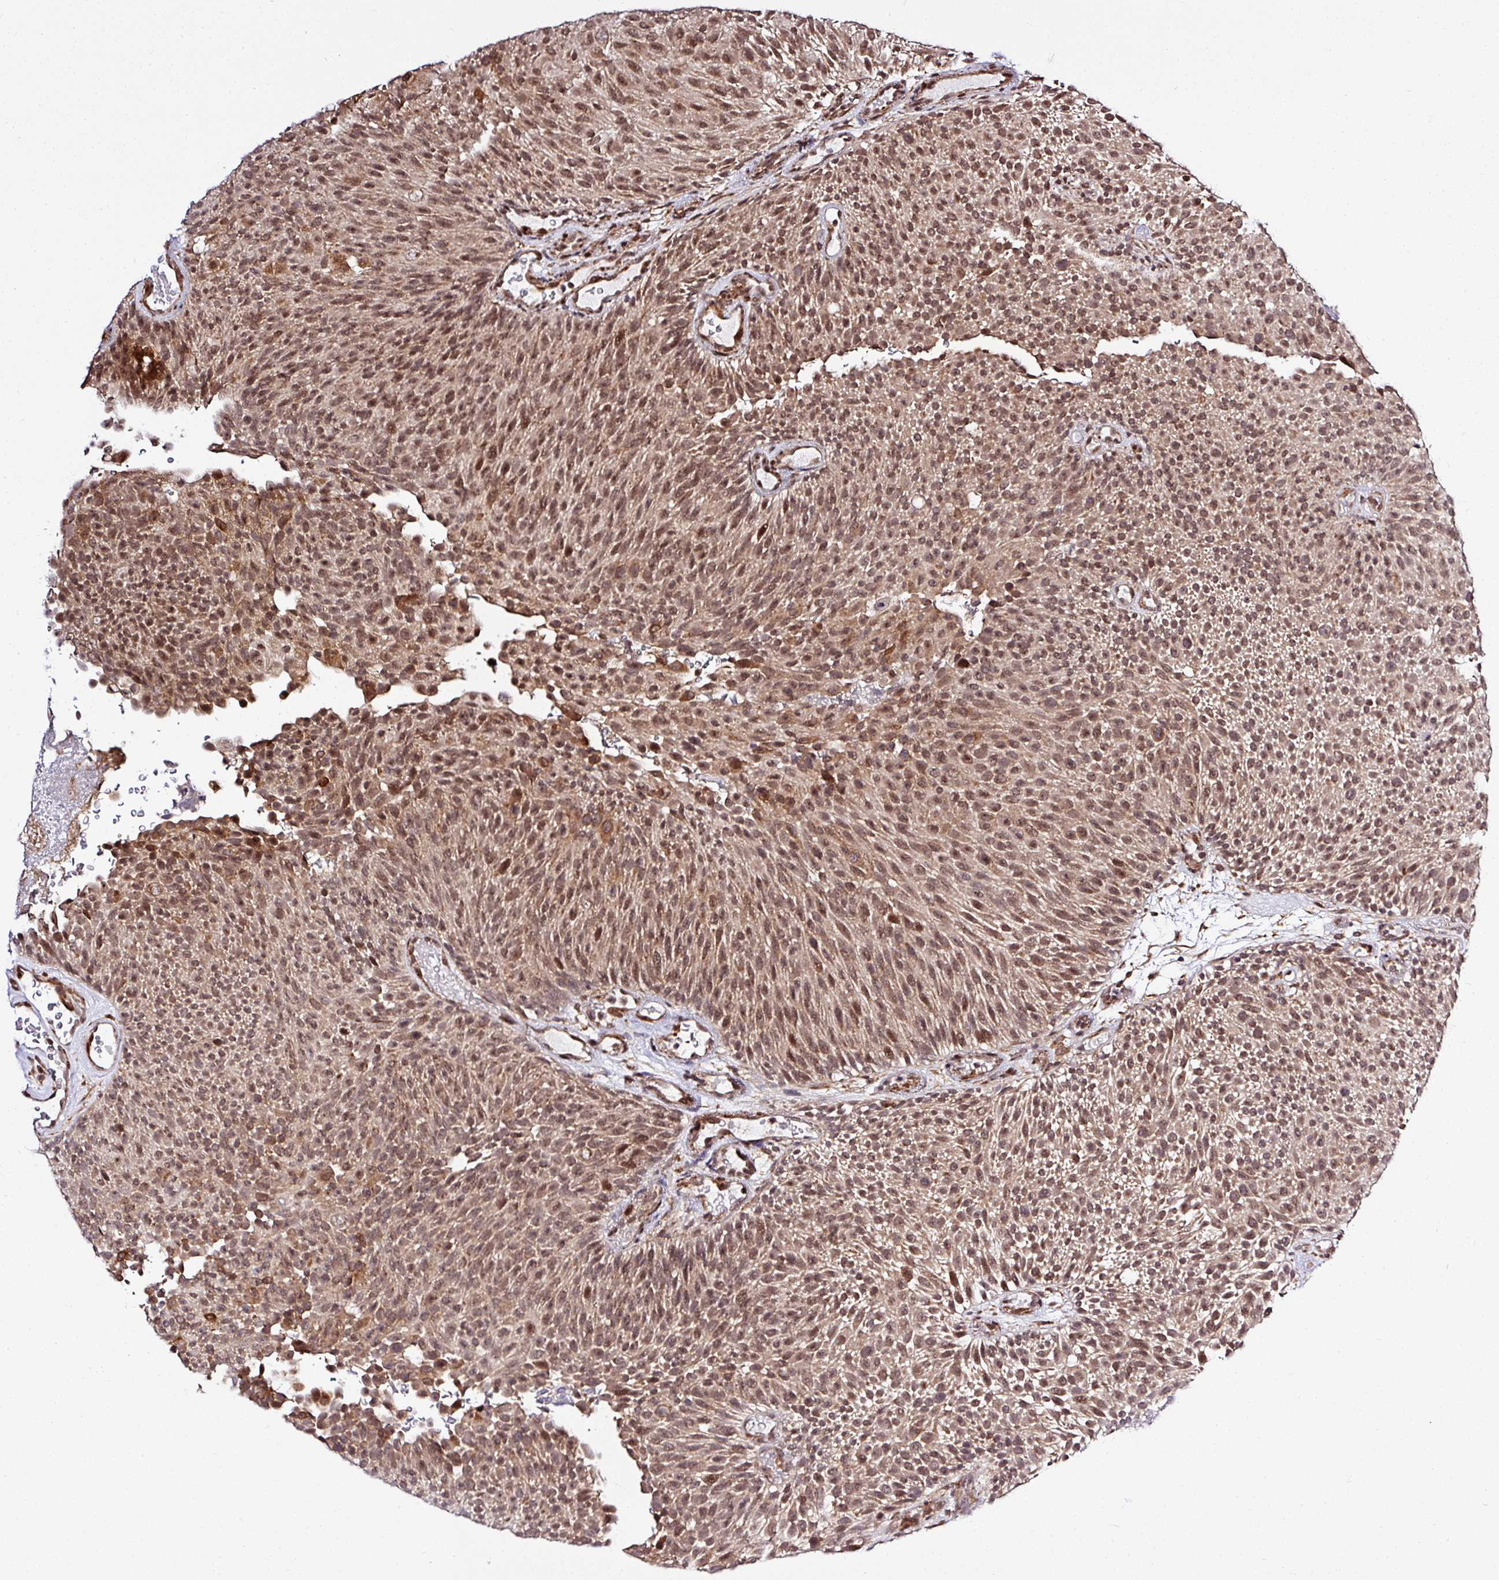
{"staining": {"intensity": "moderate", "quantity": ">75%", "location": "cytoplasmic/membranous,nuclear"}, "tissue": "urothelial cancer", "cell_type": "Tumor cells", "image_type": "cancer", "snomed": [{"axis": "morphology", "description": "Urothelial carcinoma, Low grade"}, {"axis": "topography", "description": "Urinary bladder"}], "caption": "The histopathology image demonstrates staining of urothelial cancer, revealing moderate cytoplasmic/membranous and nuclear protein positivity (brown color) within tumor cells.", "gene": "FAM153A", "patient": {"sex": "male", "age": 78}}